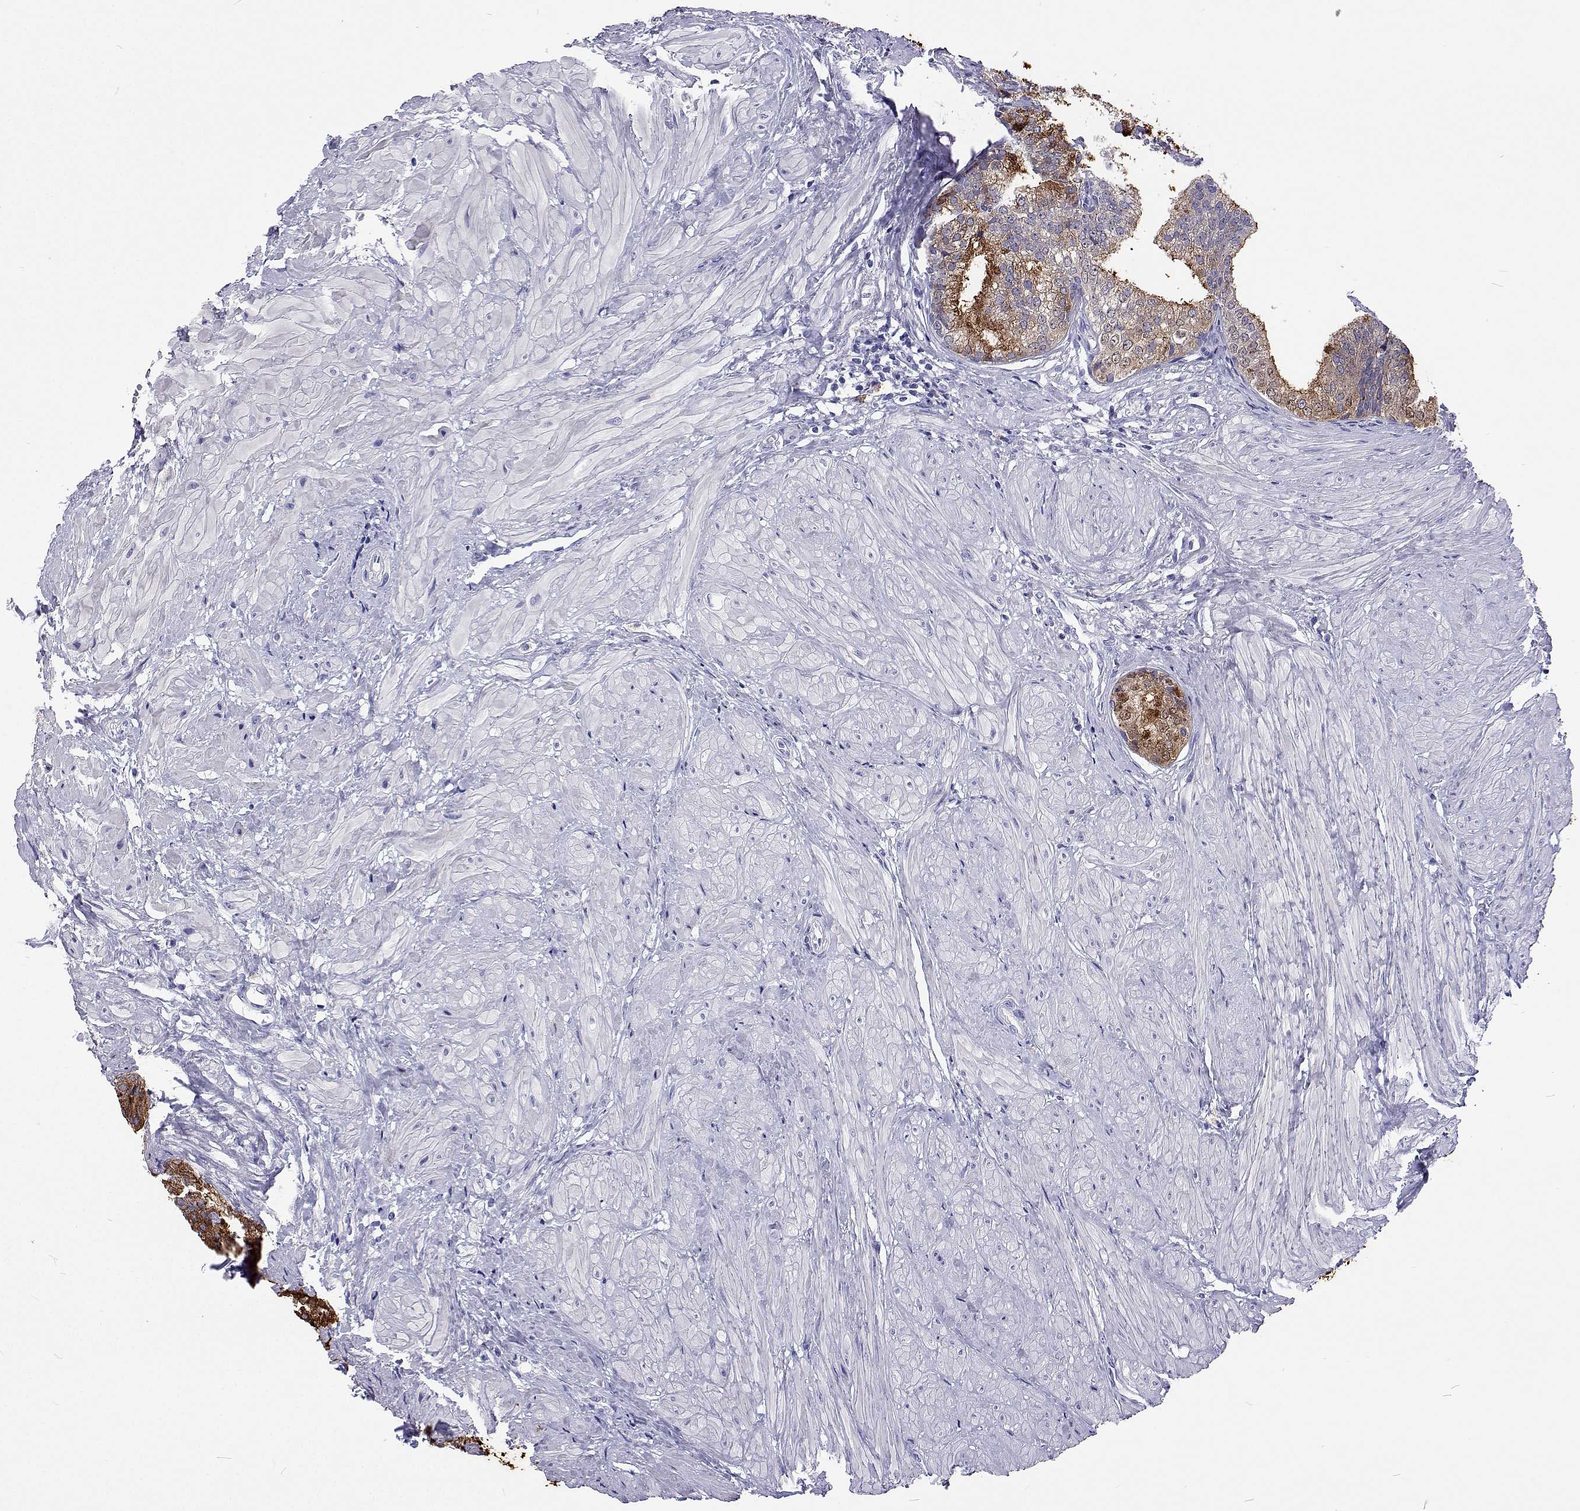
{"staining": {"intensity": "strong", "quantity": ">75%", "location": "cytoplasmic/membranous"}, "tissue": "prostate", "cell_type": "Glandular cells", "image_type": "normal", "snomed": [{"axis": "morphology", "description": "Normal tissue, NOS"}, {"axis": "topography", "description": "Prostate"}, {"axis": "topography", "description": "Peripheral nerve tissue"}], "caption": "This photomicrograph displays IHC staining of unremarkable human prostate, with high strong cytoplasmic/membranous expression in about >75% of glandular cells.", "gene": "UMODL1", "patient": {"sex": "male", "age": 55}}